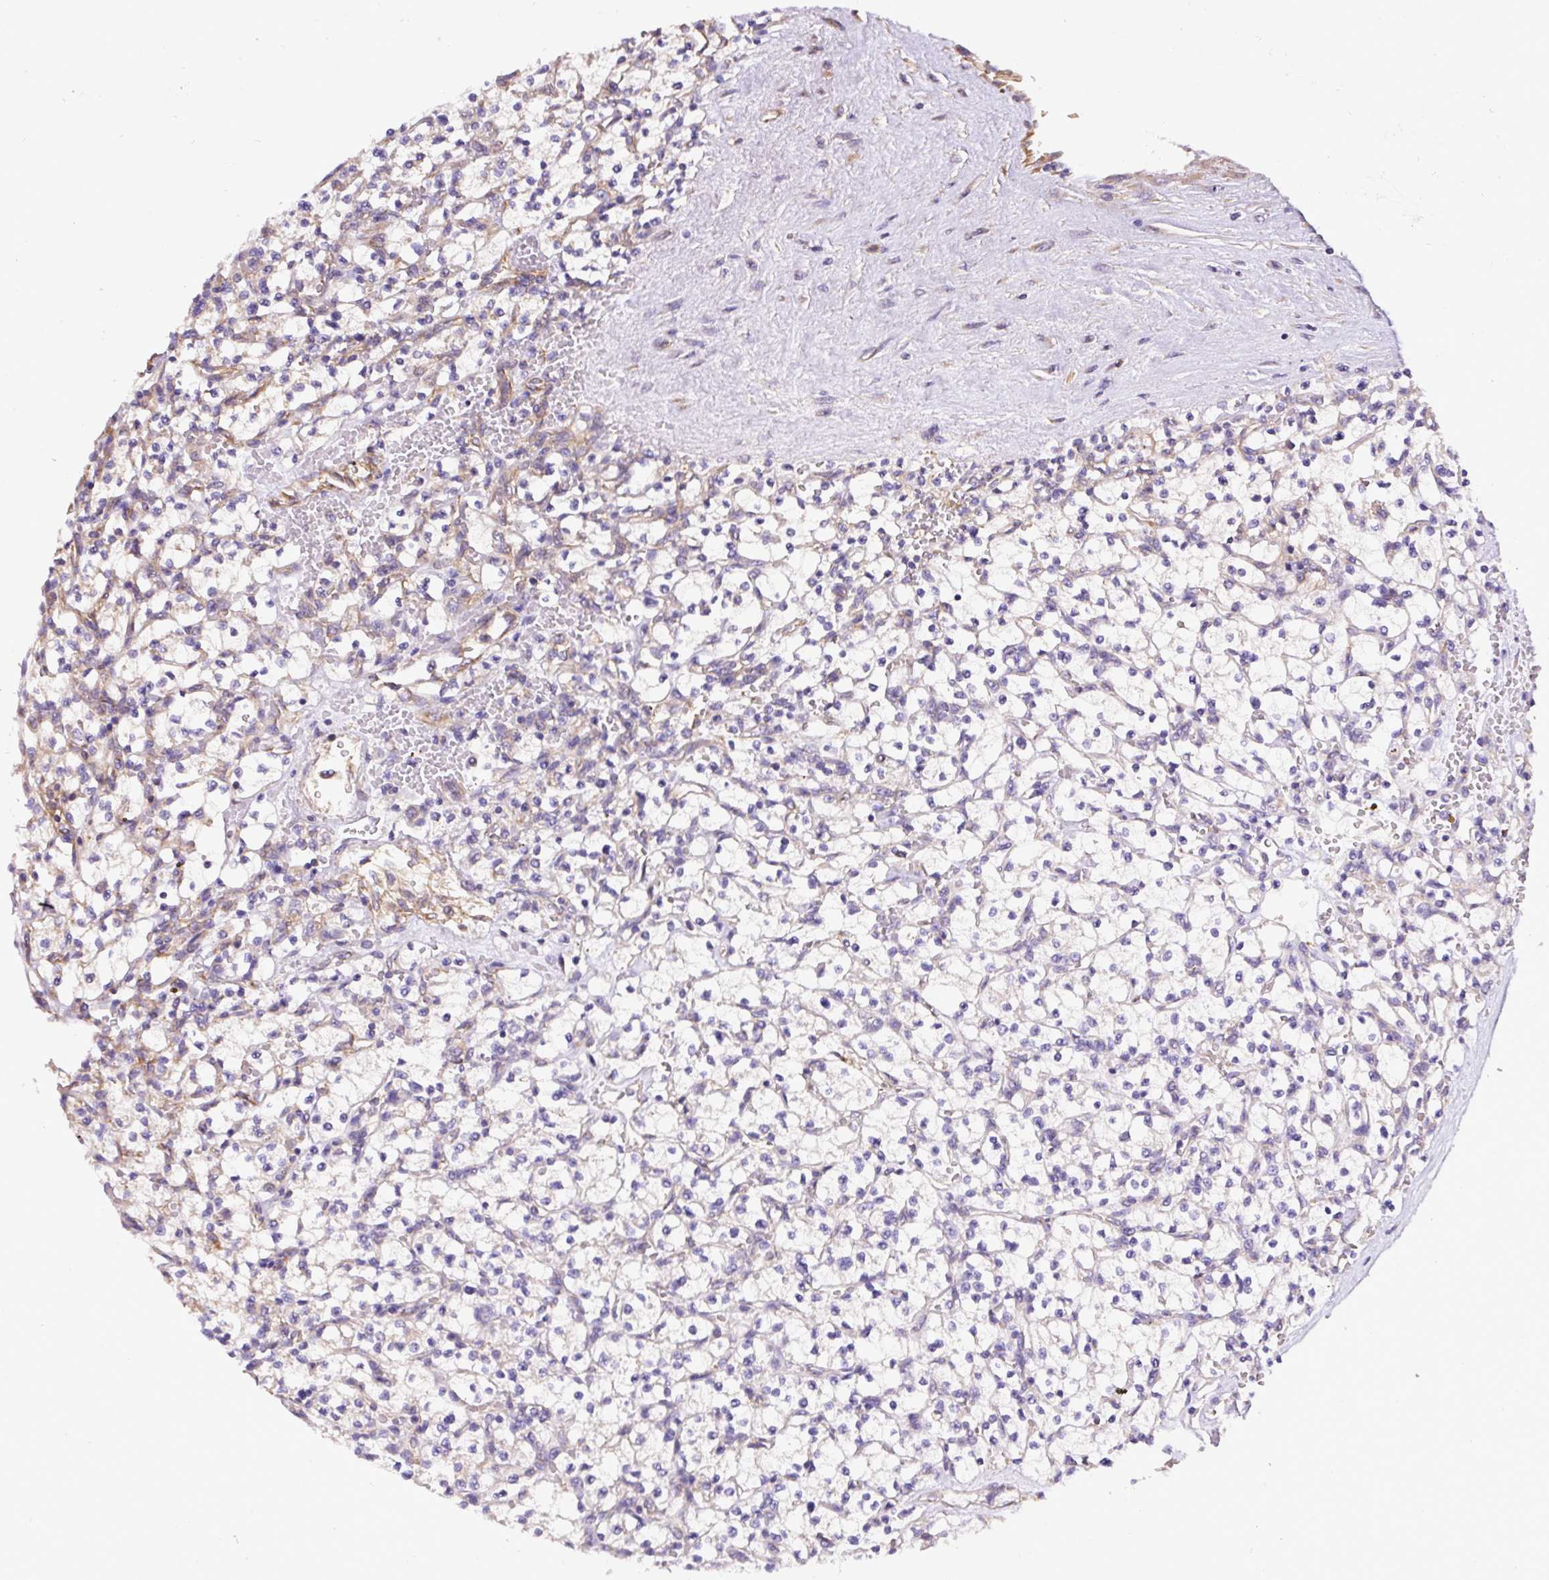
{"staining": {"intensity": "negative", "quantity": "none", "location": "none"}, "tissue": "renal cancer", "cell_type": "Tumor cells", "image_type": "cancer", "snomed": [{"axis": "morphology", "description": "Adenocarcinoma, NOS"}, {"axis": "topography", "description": "Kidney"}], "caption": "Tumor cells are negative for protein expression in human renal cancer (adenocarcinoma).", "gene": "DCTN1", "patient": {"sex": "female", "age": 64}}